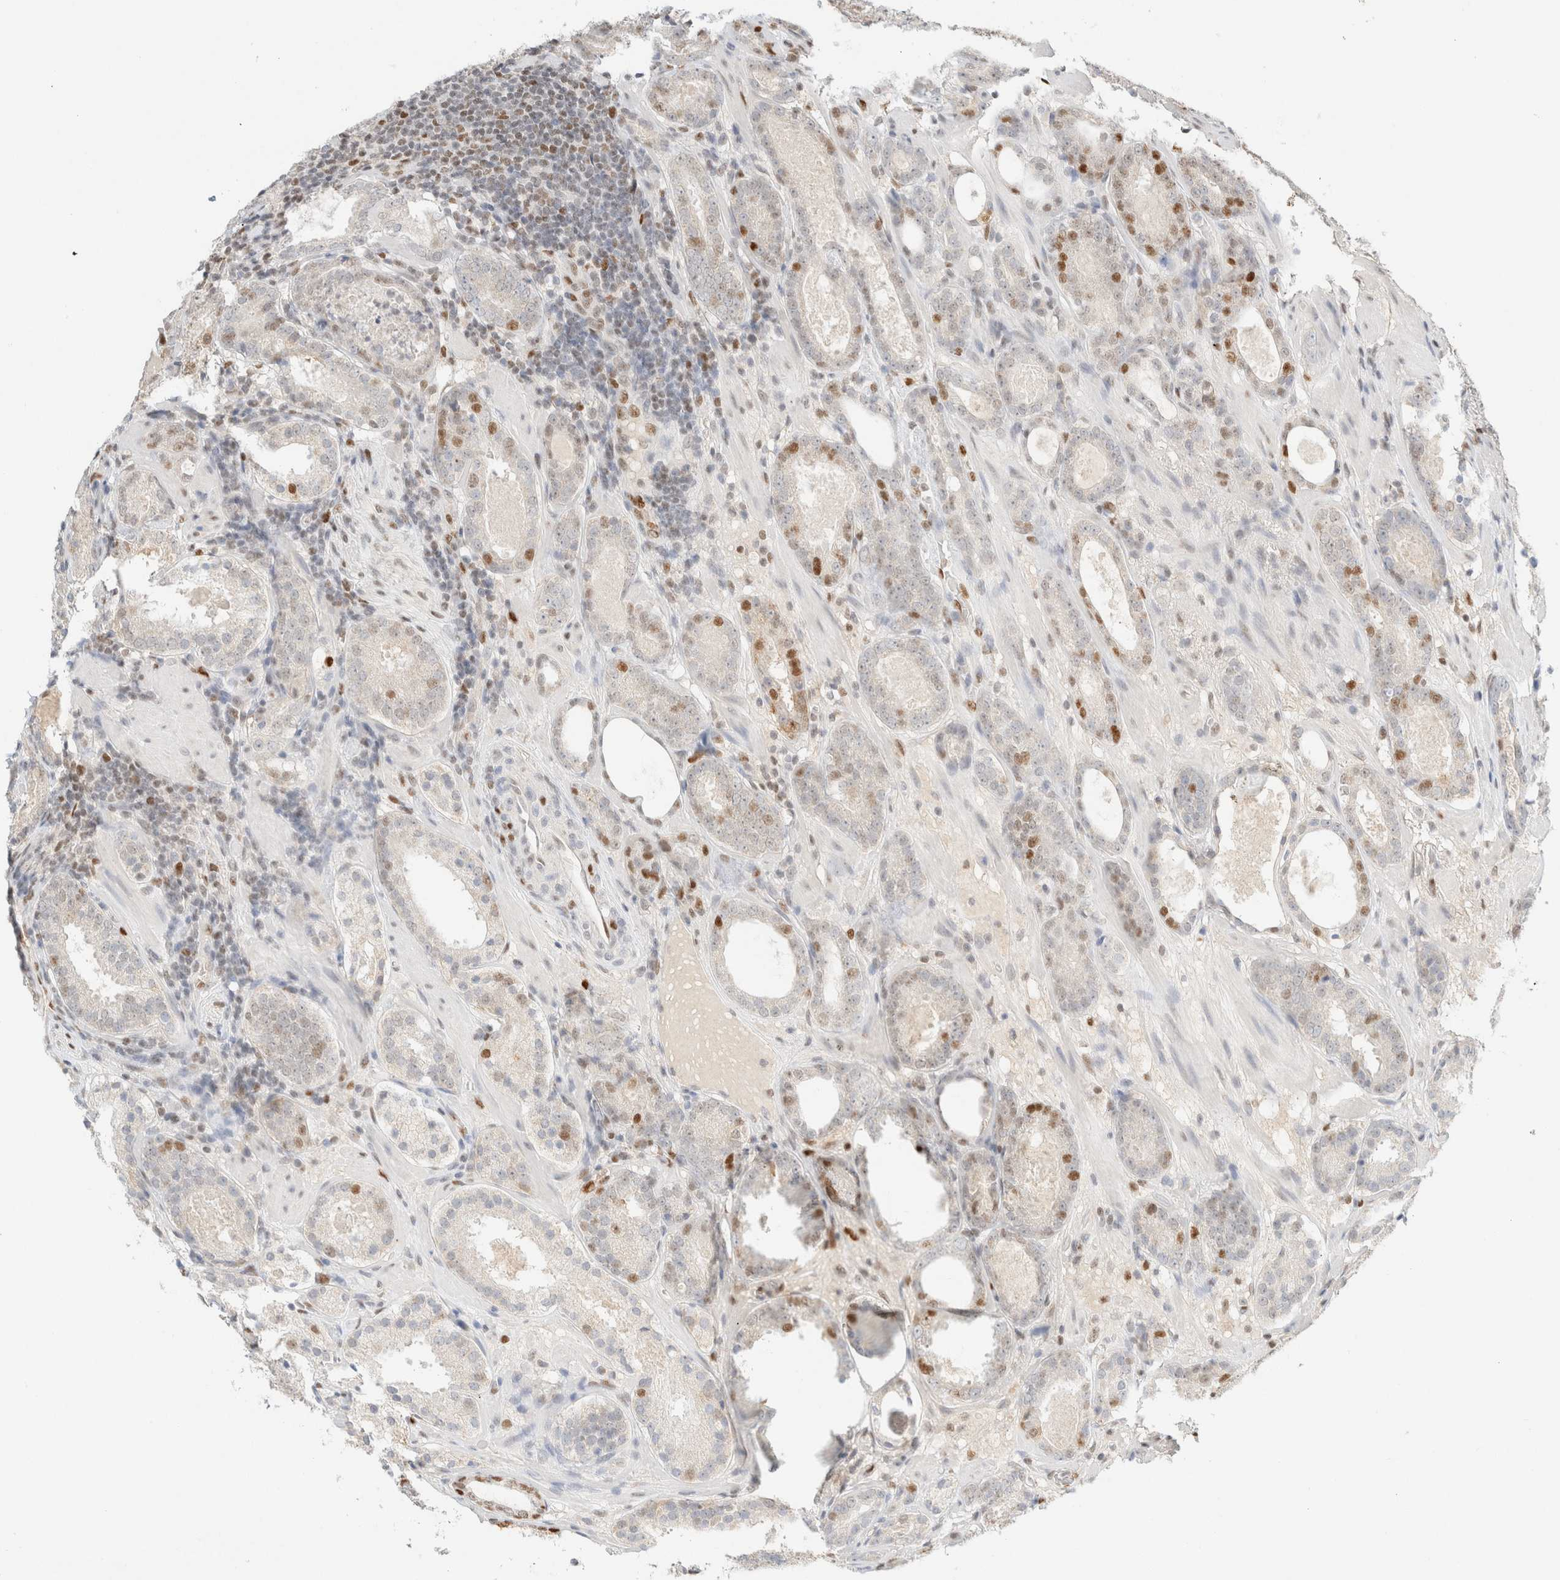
{"staining": {"intensity": "moderate", "quantity": "<25%", "location": "nuclear"}, "tissue": "prostate cancer", "cell_type": "Tumor cells", "image_type": "cancer", "snomed": [{"axis": "morphology", "description": "Adenocarcinoma, Low grade"}, {"axis": "topography", "description": "Prostate"}], "caption": "IHC staining of prostate cancer, which exhibits low levels of moderate nuclear positivity in approximately <25% of tumor cells indicating moderate nuclear protein expression. The staining was performed using DAB (brown) for protein detection and nuclei were counterstained in hematoxylin (blue).", "gene": "DDB2", "patient": {"sex": "male", "age": 69}}